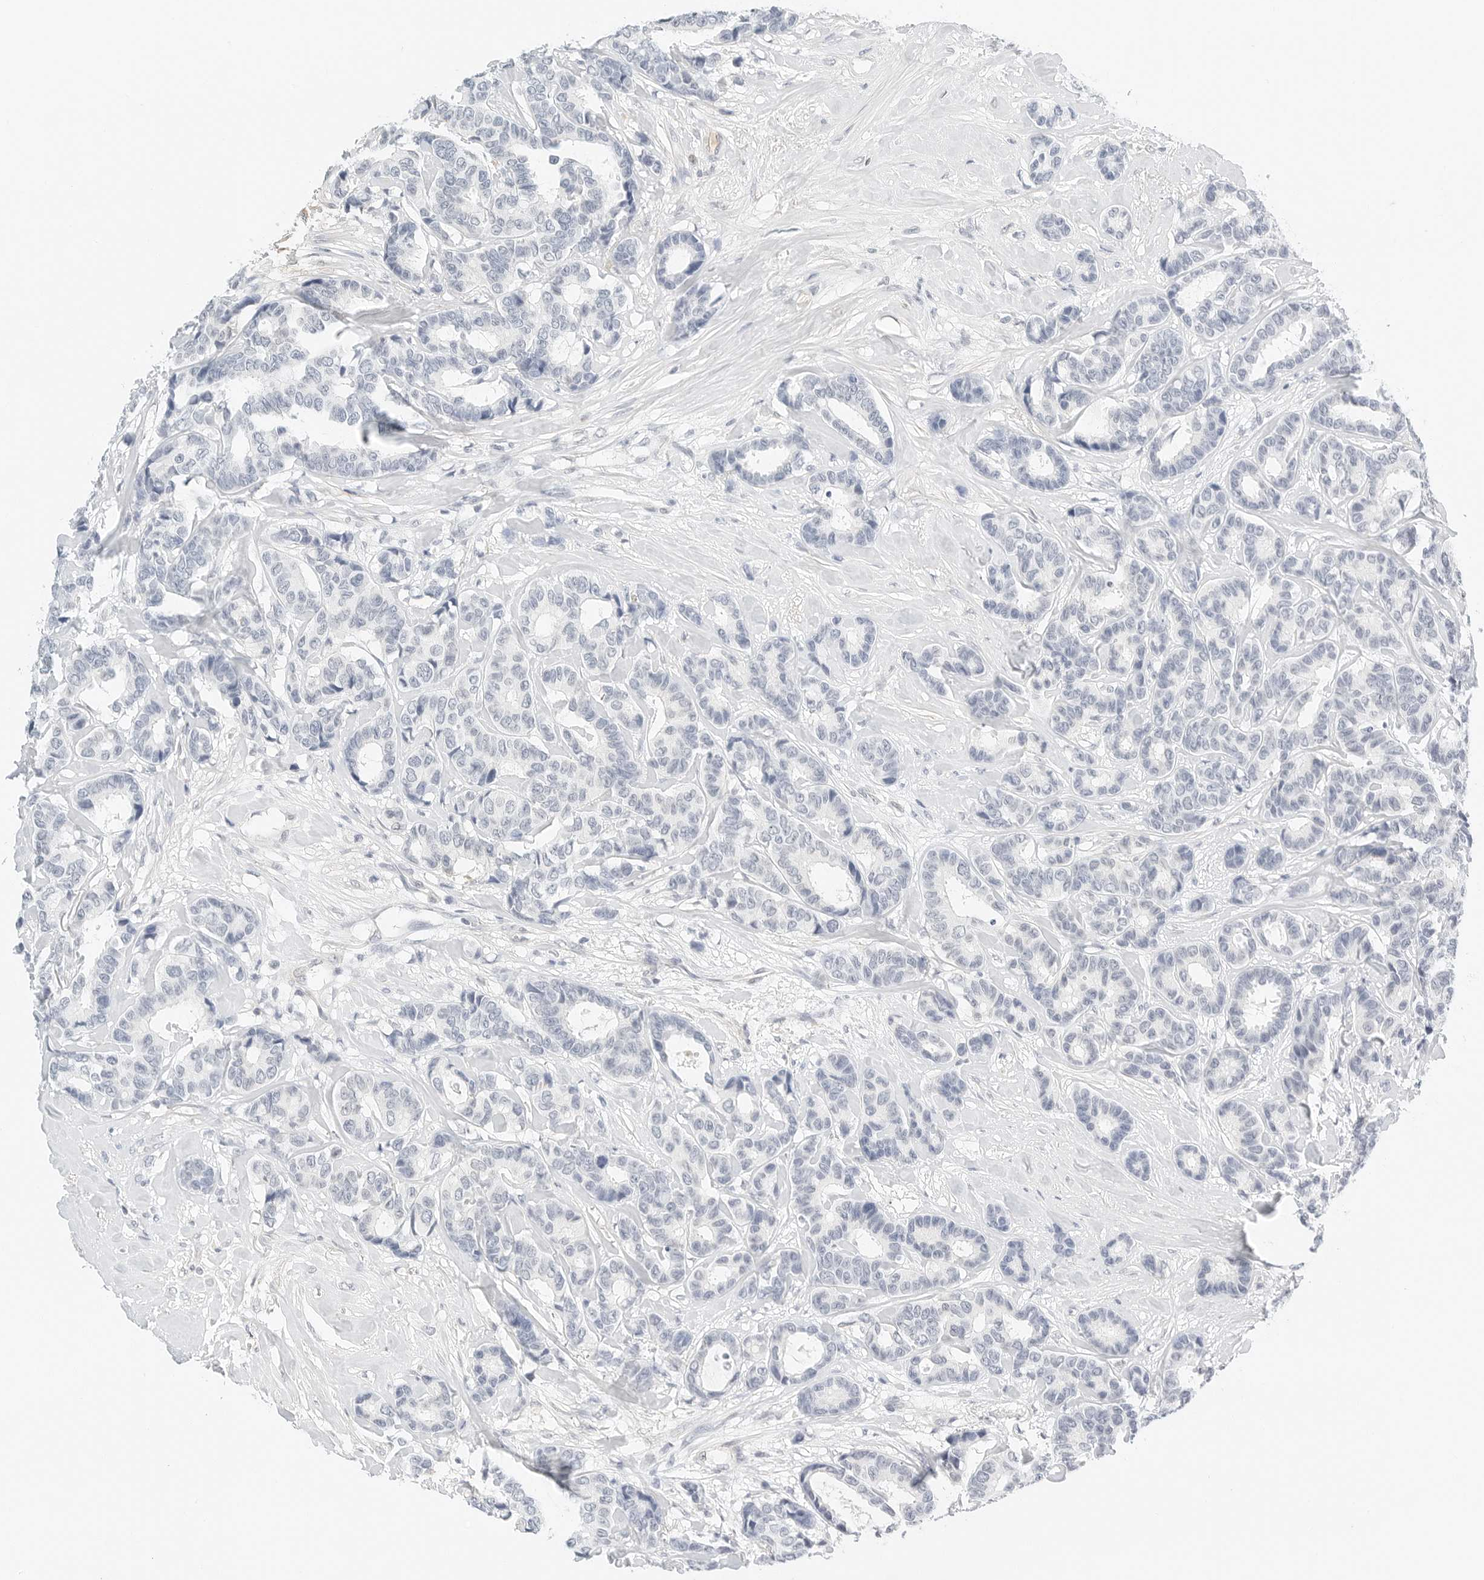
{"staining": {"intensity": "negative", "quantity": "none", "location": "none"}, "tissue": "breast cancer", "cell_type": "Tumor cells", "image_type": "cancer", "snomed": [{"axis": "morphology", "description": "Duct carcinoma"}, {"axis": "topography", "description": "Breast"}], "caption": "There is no significant positivity in tumor cells of breast cancer.", "gene": "PKDCC", "patient": {"sex": "female", "age": 87}}